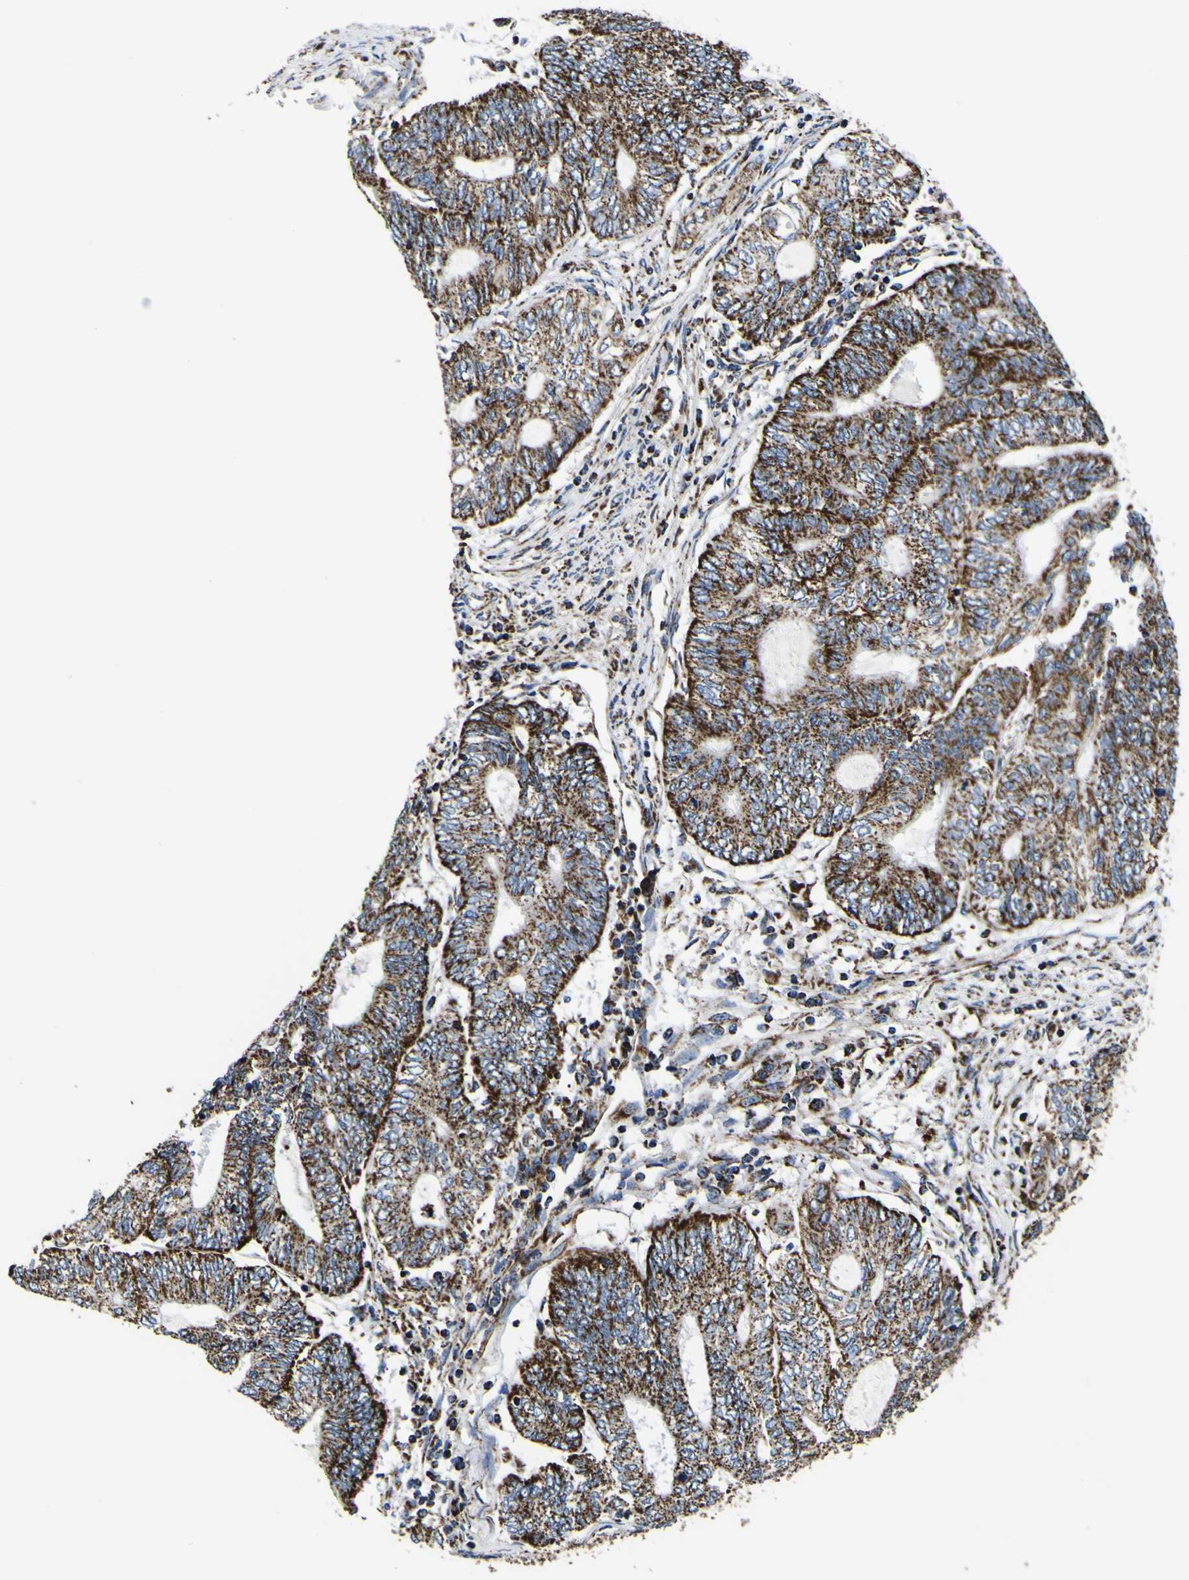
{"staining": {"intensity": "strong", "quantity": ">75%", "location": "cytoplasmic/membranous"}, "tissue": "endometrial cancer", "cell_type": "Tumor cells", "image_type": "cancer", "snomed": [{"axis": "morphology", "description": "Adenocarcinoma, NOS"}, {"axis": "topography", "description": "Uterus"}, {"axis": "topography", "description": "Endometrium"}], "caption": "Tumor cells display strong cytoplasmic/membranous staining in approximately >75% of cells in endometrial adenocarcinoma.", "gene": "PTRH2", "patient": {"sex": "female", "age": 70}}